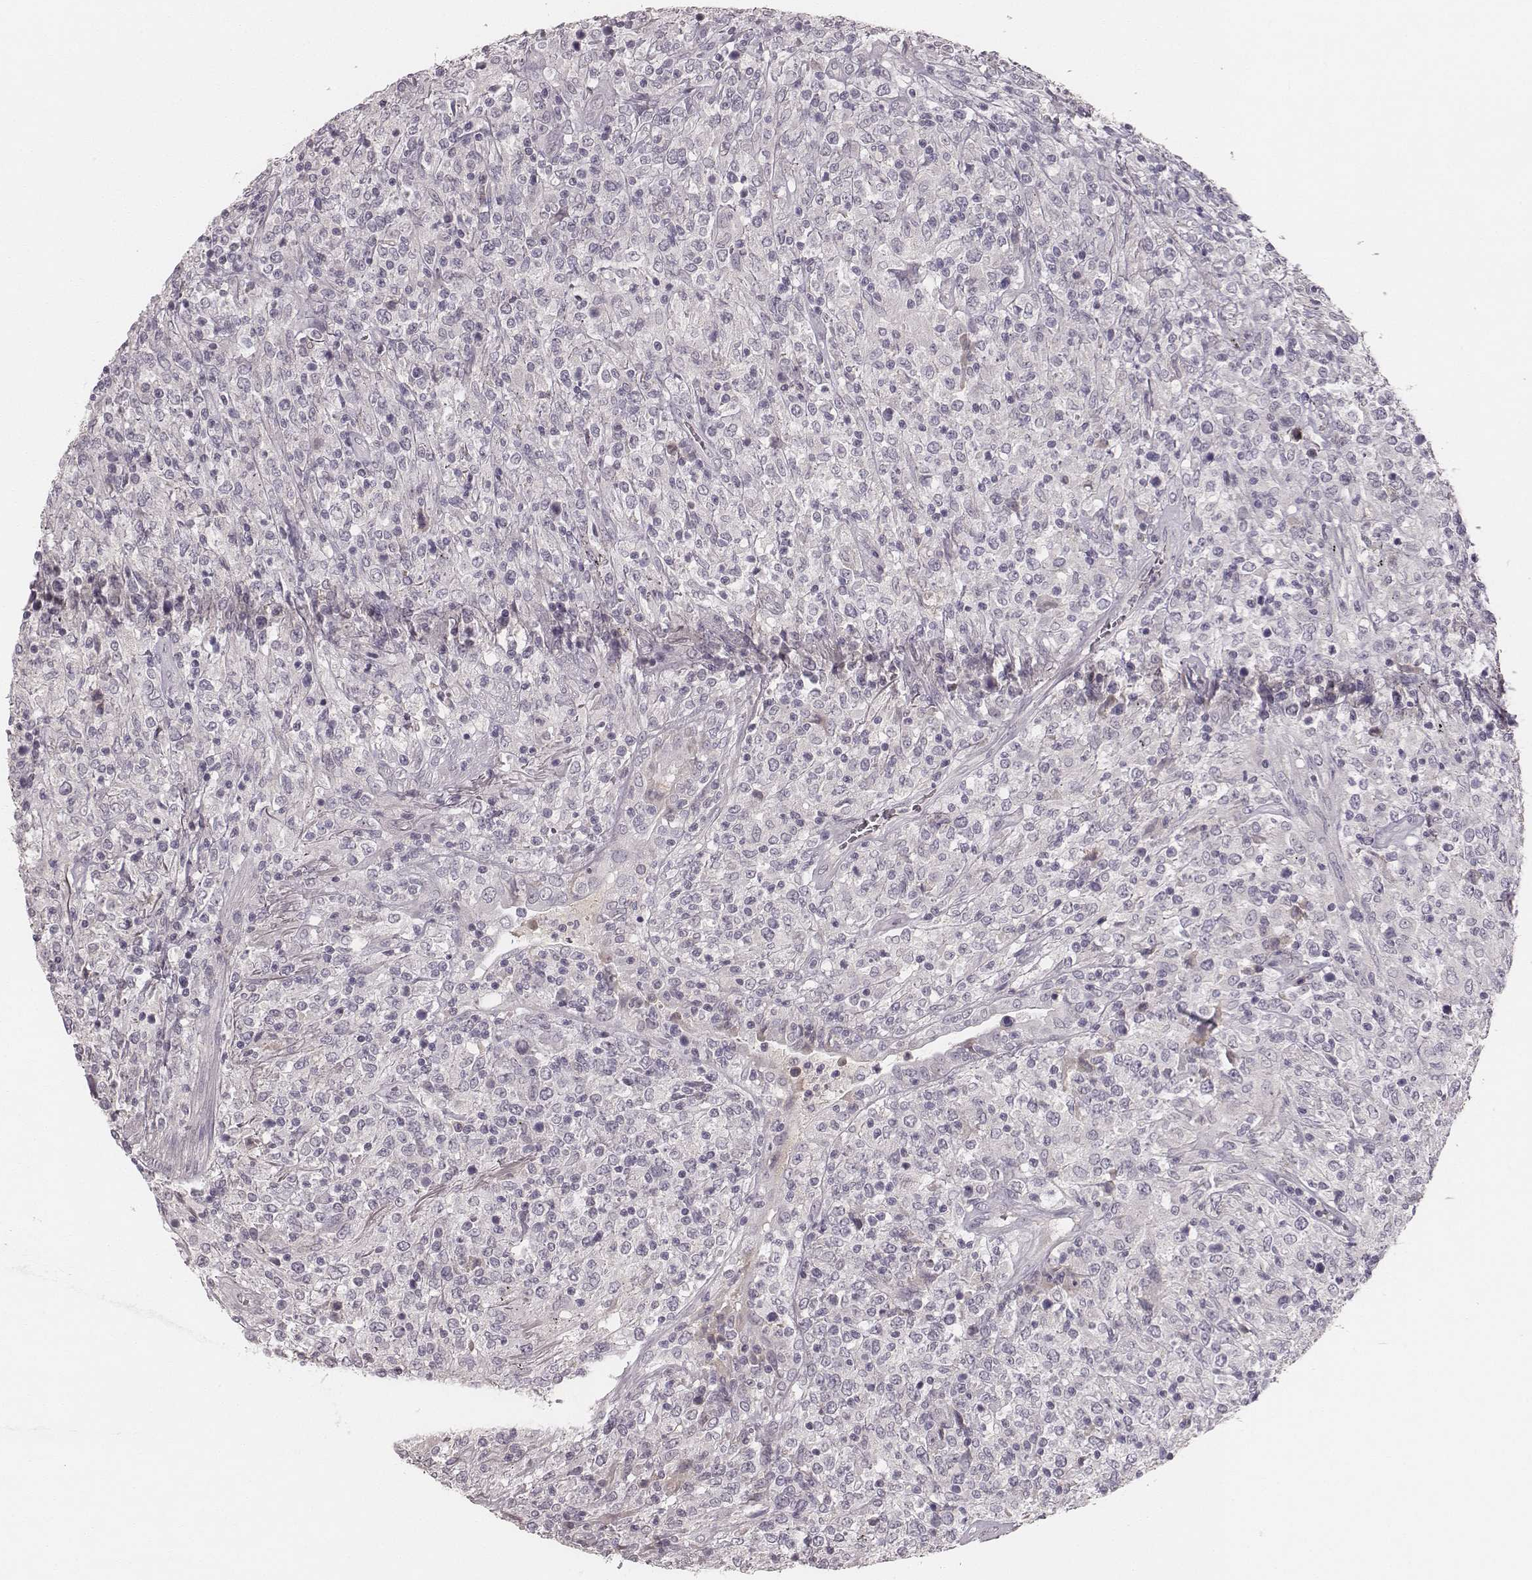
{"staining": {"intensity": "negative", "quantity": "none", "location": "none"}, "tissue": "lymphoma", "cell_type": "Tumor cells", "image_type": "cancer", "snomed": [{"axis": "morphology", "description": "Malignant lymphoma, non-Hodgkin's type, High grade"}, {"axis": "topography", "description": "Lung"}], "caption": "Tumor cells show no significant staining in lymphoma.", "gene": "LY6K", "patient": {"sex": "male", "age": 79}}